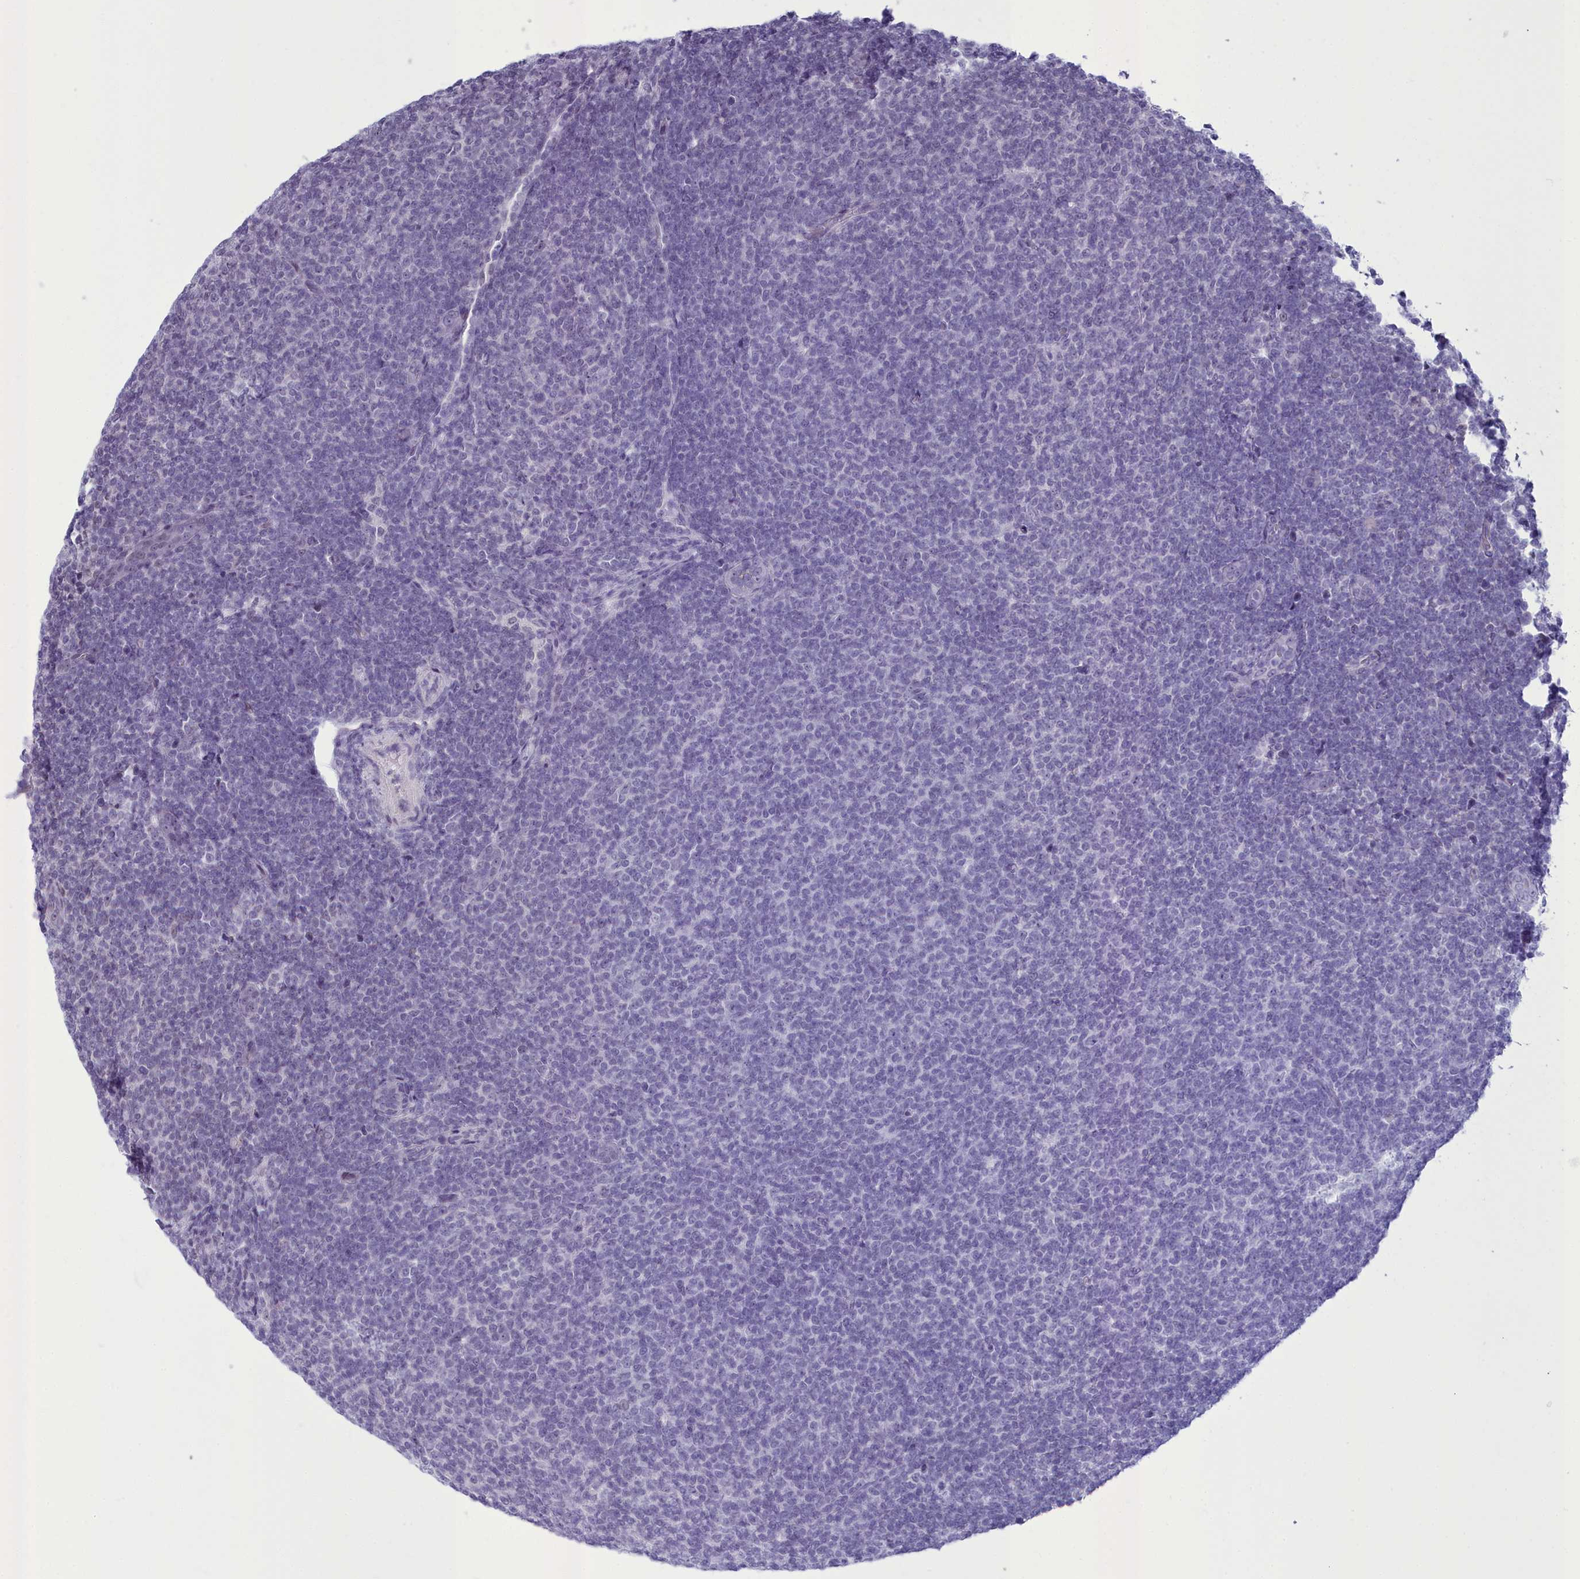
{"staining": {"intensity": "negative", "quantity": "none", "location": "none"}, "tissue": "lymphoma", "cell_type": "Tumor cells", "image_type": "cancer", "snomed": [{"axis": "morphology", "description": "Malignant lymphoma, non-Hodgkin's type, Low grade"}, {"axis": "topography", "description": "Lymph node"}], "caption": "Immunohistochemical staining of human lymphoma shows no significant positivity in tumor cells.", "gene": "CEACAM19", "patient": {"sex": "male", "age": 66}}